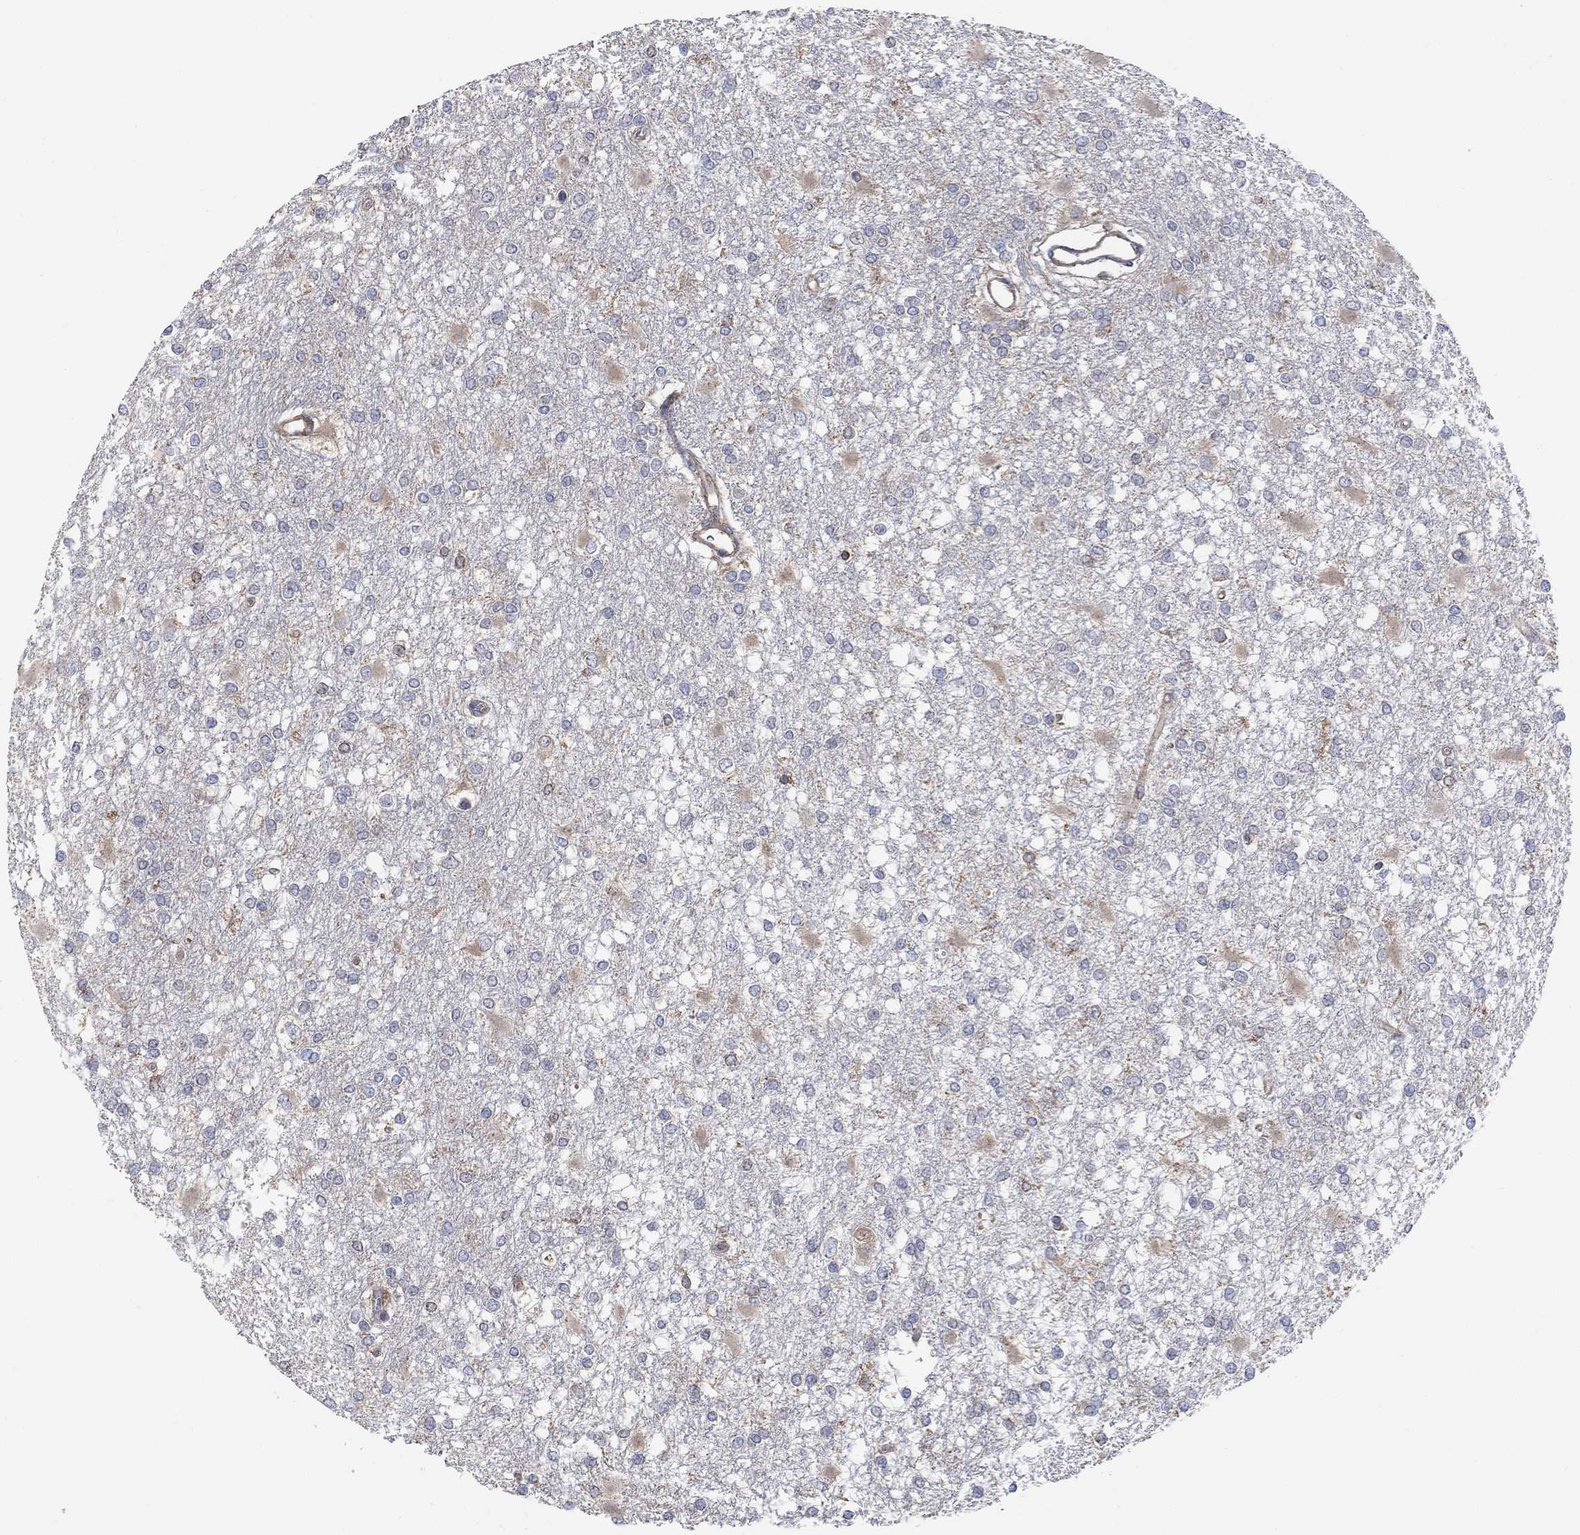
{"staining": {"intensity": "negative", "quantity": "none", "location": "none"}, "tissue": "glioma", "cell_type": "Tumor cells", "image_type": "cancer", "snomed": [{"axis": "morphology", "description": "Glioma, malignant, High grade"}, {"axis": "topography", "description": "Cerebral cortex"}], "caption": "Immunohistochemical staining of malignant glioma (high-grade) displays no significant staining in tumor cells.", "gene": "BLOC1S3", "patient": {"sex": "male", "age": 79}}